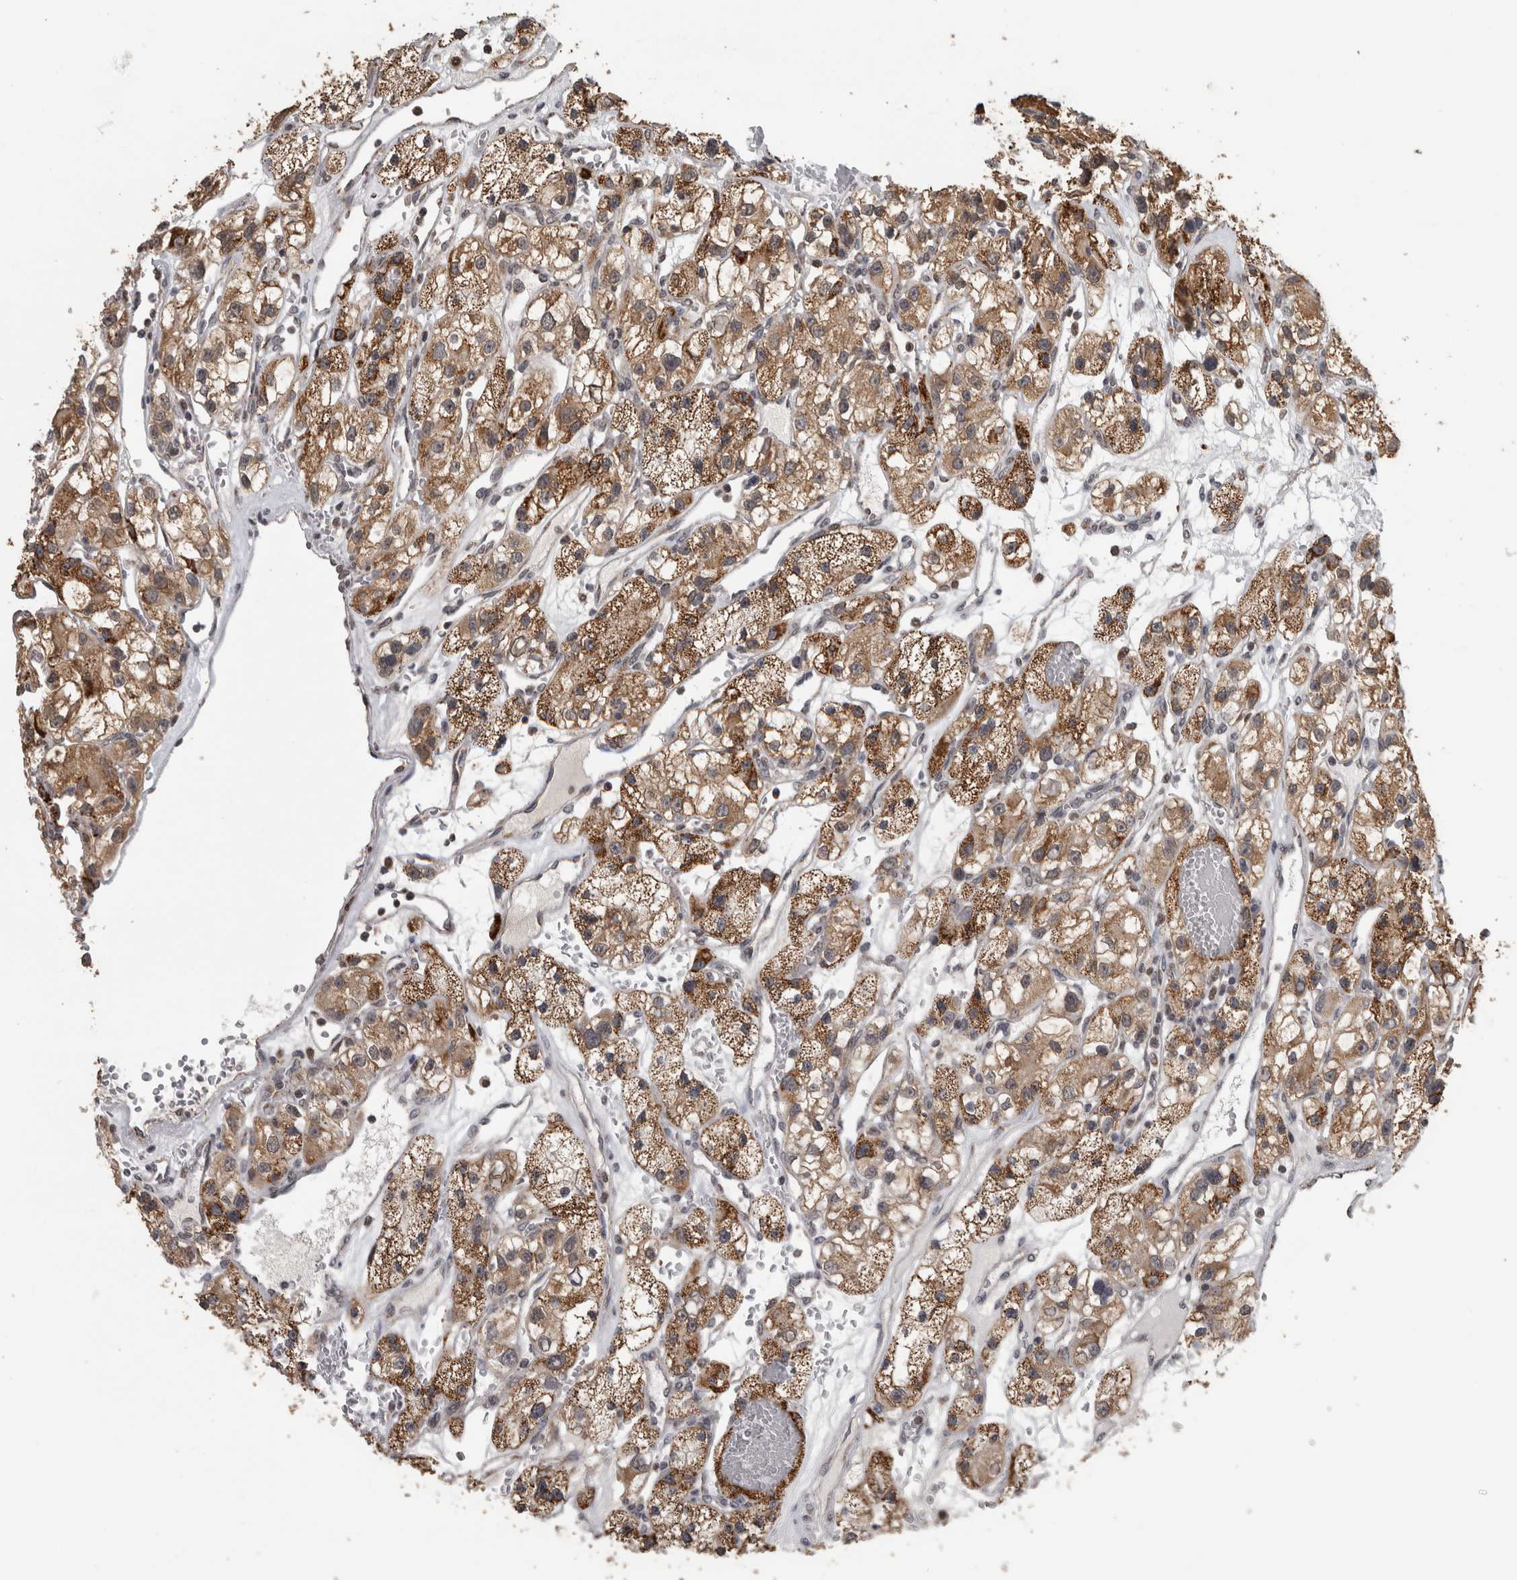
{"staining": {"intensity": "moderate", "quantity": ">75%", "location": "cytoplasmic/membranous"}, "tissue": "renal cancer", "cell_type": "Tumor cells", "image_type": "cancer", "snomed": [{"axis": "morphology", "description": "Adenocarcinoma, NOS"}, {"axis": "topography", "description": "Kidney"}], "caption": "Tumor cells demonstrate moderate cytoplasmic/membranous expression in approximately >75% of cells in renal cancer.", "gene": "OR2K2", "patient": {"sex": "female", "age": 57}}